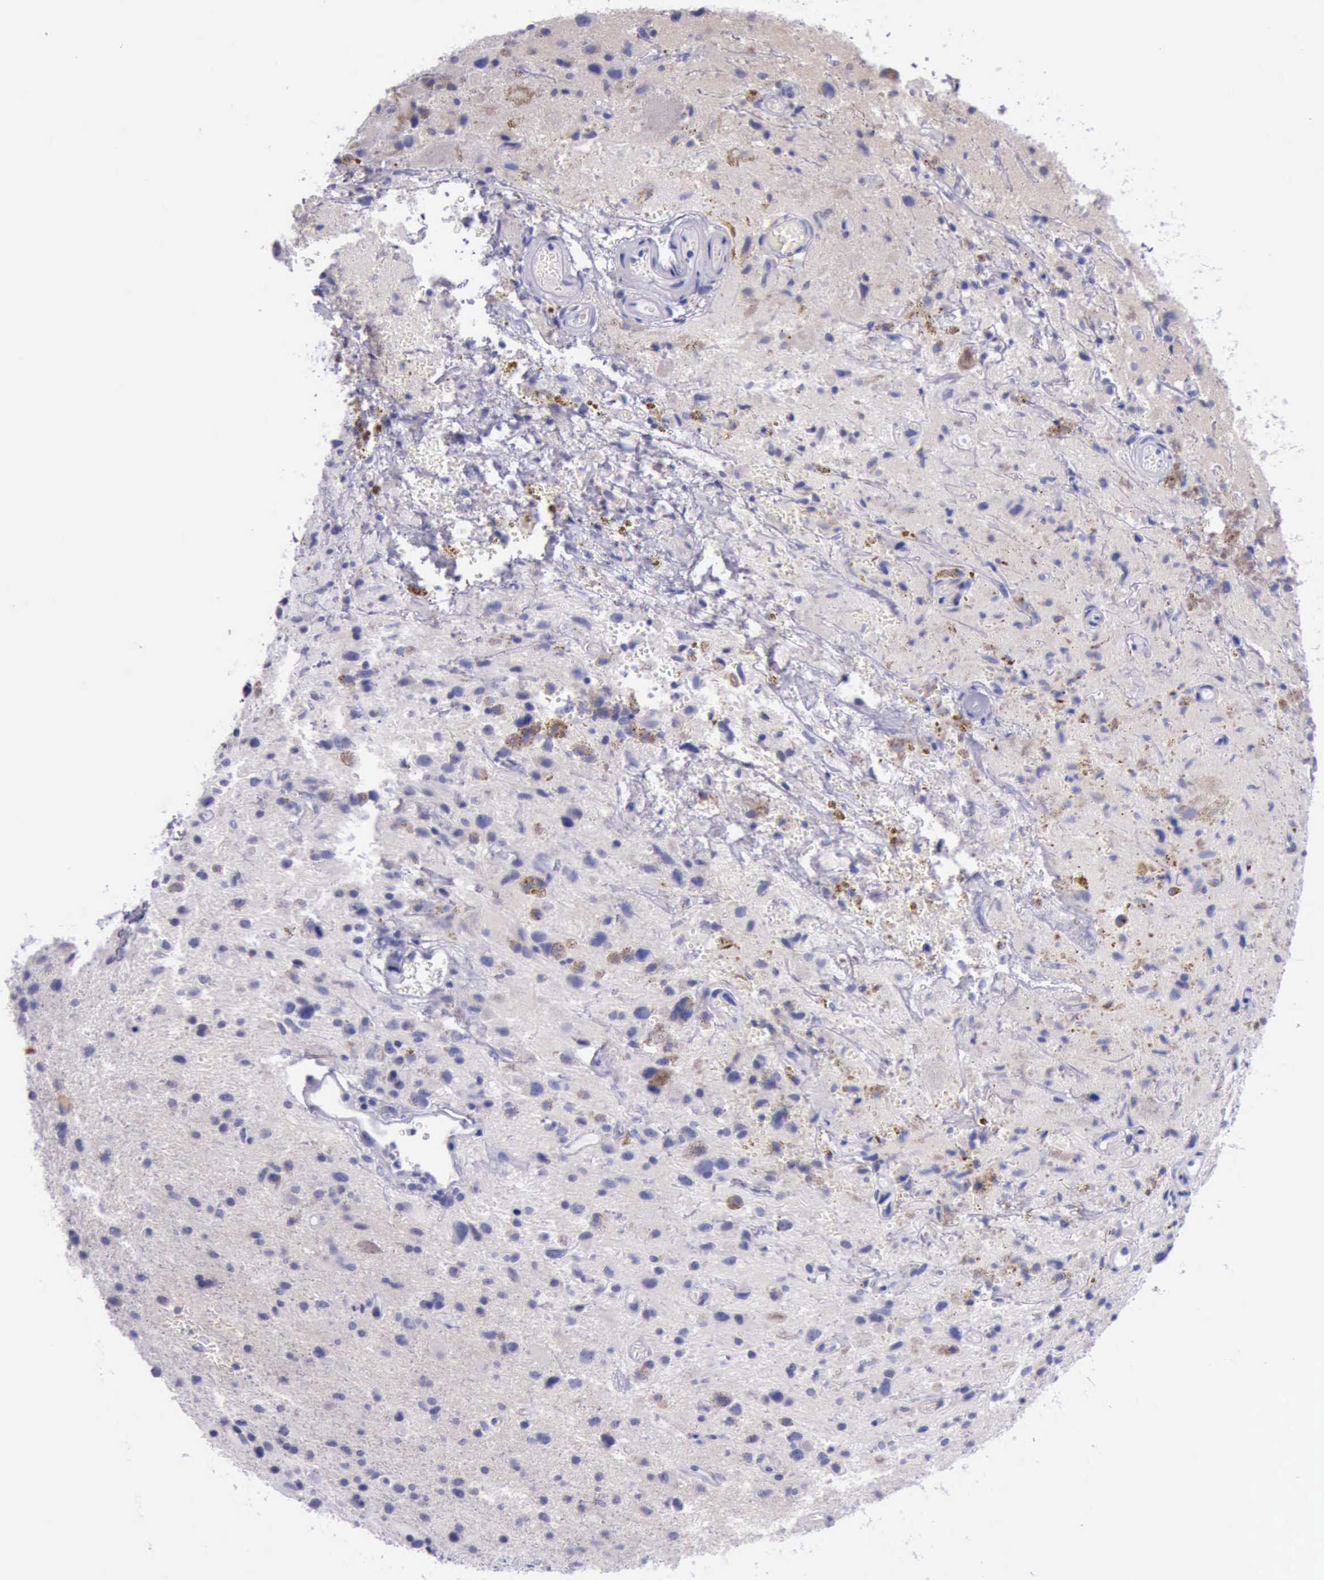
{"staining": {"intensity": "negative", "quantity": "none", "location": "none"}, "tissue": "glioma", "cell_type": "Tumor cells", "image_type": "cancer", "snomed": [{"axis": "morphology", "description": "Glioma, malignant, High grade"}, {"axis": "topography", "description": "Brain"}], "caption": "This is a photomicrograph of immunohistochemistry (IHC) staining of malignant glioma (high-grade), which shows no positivity in tumor cells. Nuclei are stained in blue.", "gene": "LRFN5", "patient": {"sex": "male", "age": 48}}